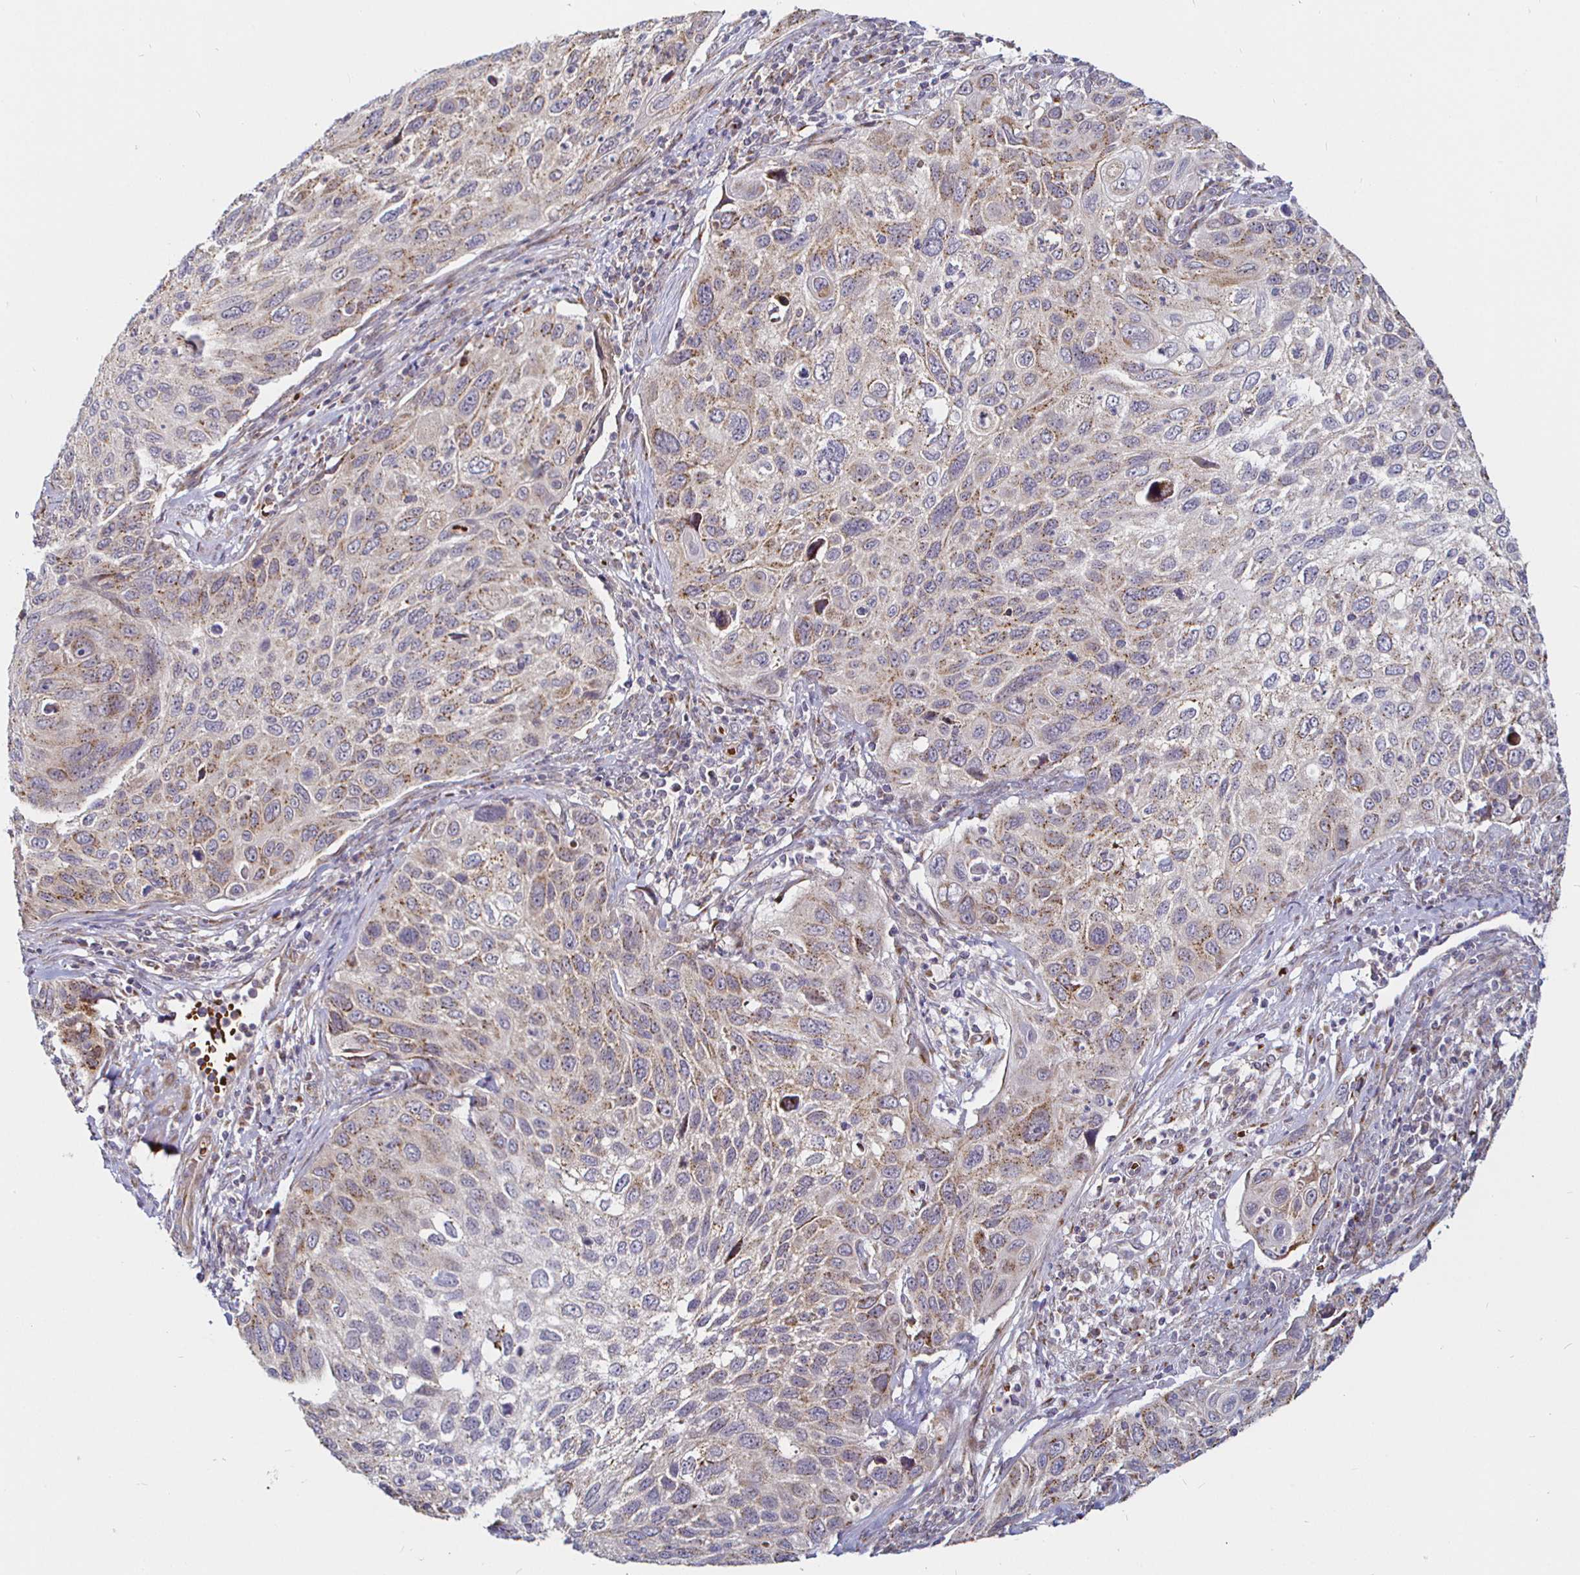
{"staining": {"intensity": "weak", "quantity": "25%-75%", "location": "cytoplasmic/membranous"}, "tissue": "cervical cancer", "cell_type": "Tumor cells", "image_type": "cancer", "snomed": [{"axis": "morphology", "description": "Squamous cell carcinoma, NOS"}, {"axis": "topography", "description": "Cervix"}], "caption": "A brown stain labels weak cytoplasmic/membranous staining of a protein in human squamous cell carcinoma (cervical) tumor cells.", "gene": "ATG3", "patient": {"sex": "female", "age": 70}}